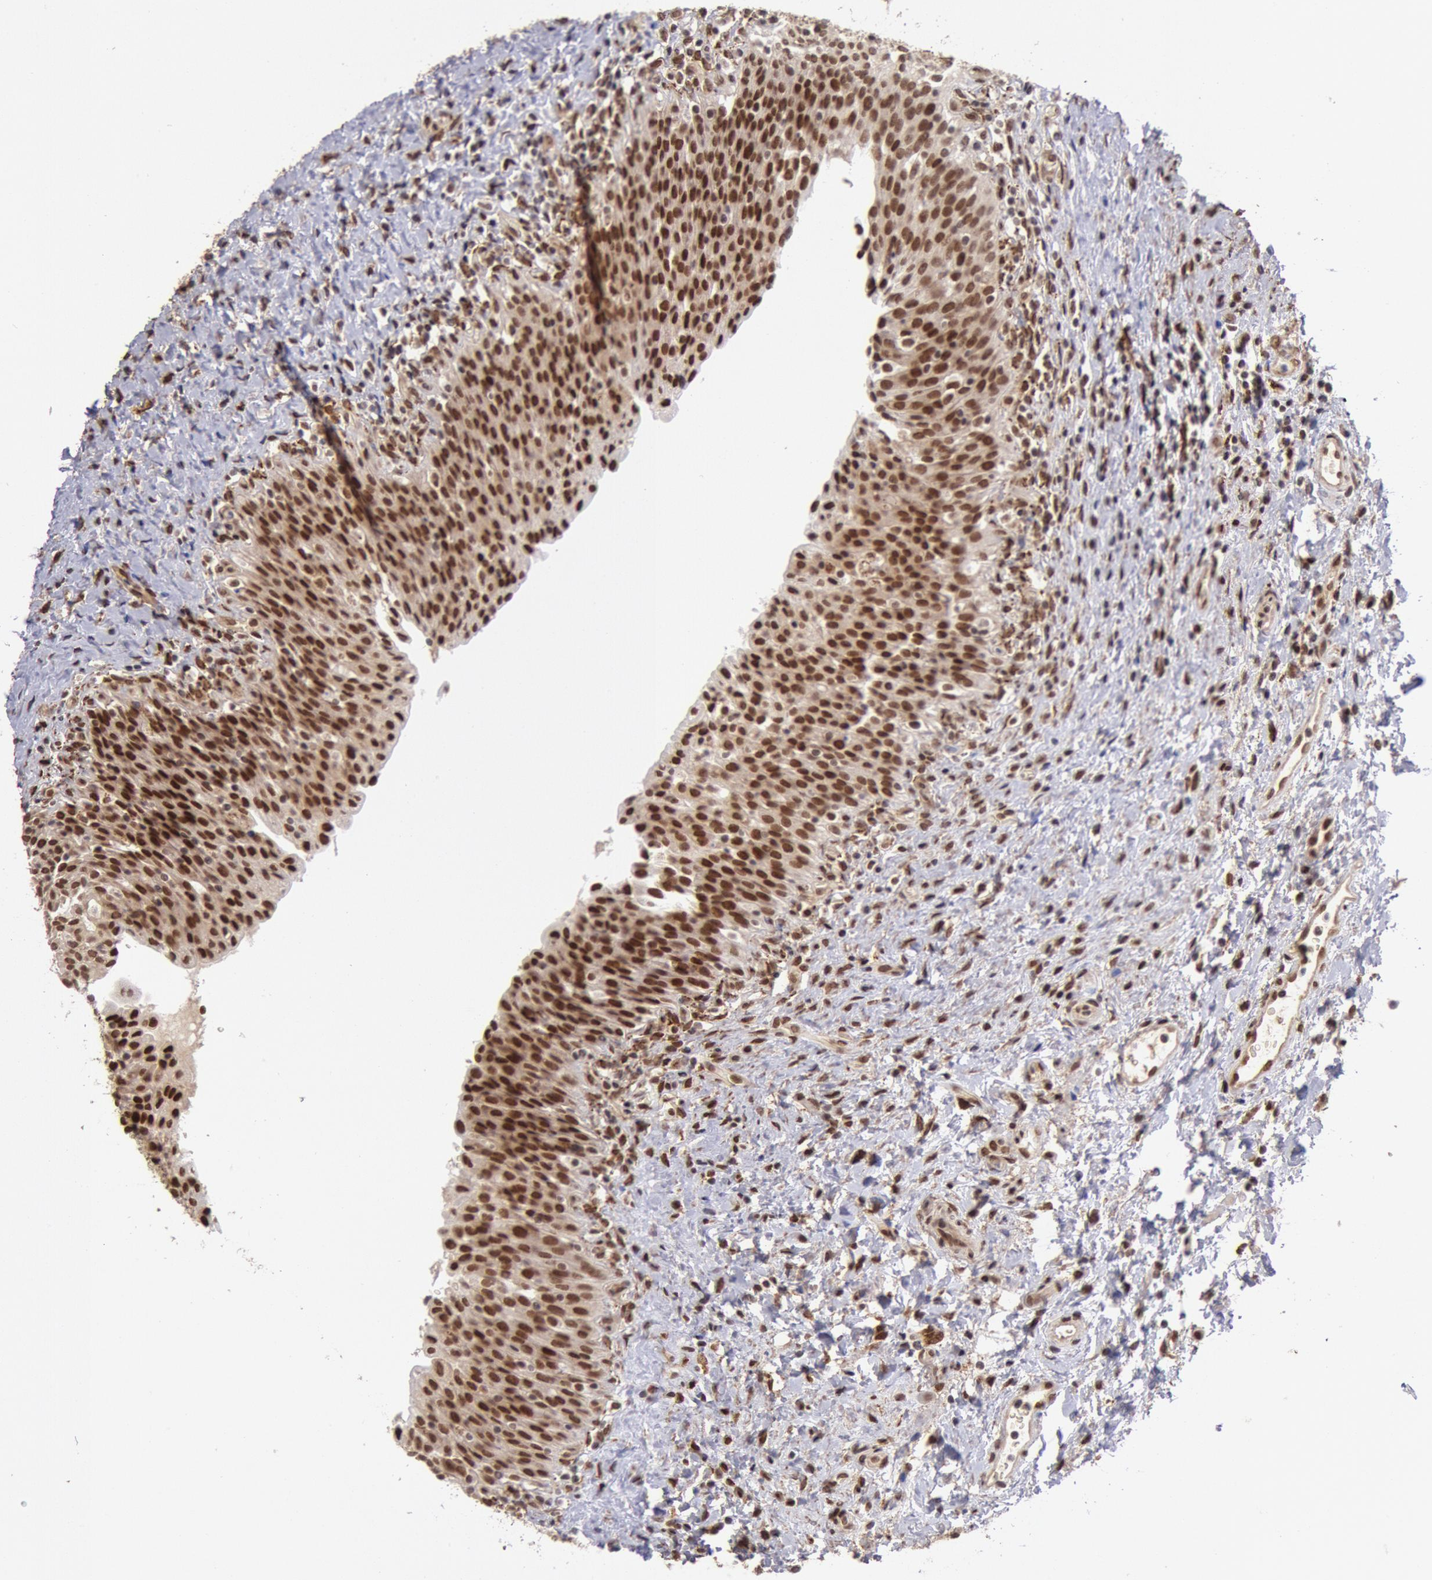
{"staining": {"intensity": "strong", "quantity": ">75%", "location": "nuclear"}, "tissue": "urinary bladder", "cell_type": "Urothelial cells", "image_type": "normal", "snomed": [{"axis": "morphology", "description": "Normal tissue, NOS"}, {"axis": "topography", "description": "Urinary bladder"}], "caption": "The image displays a brown stain indicating the presence of a protein in the nuclear of urothelial cells in urinary bladder.", "gene": "CDKN2B", "patient": {"sex": "male", "age": 51}}